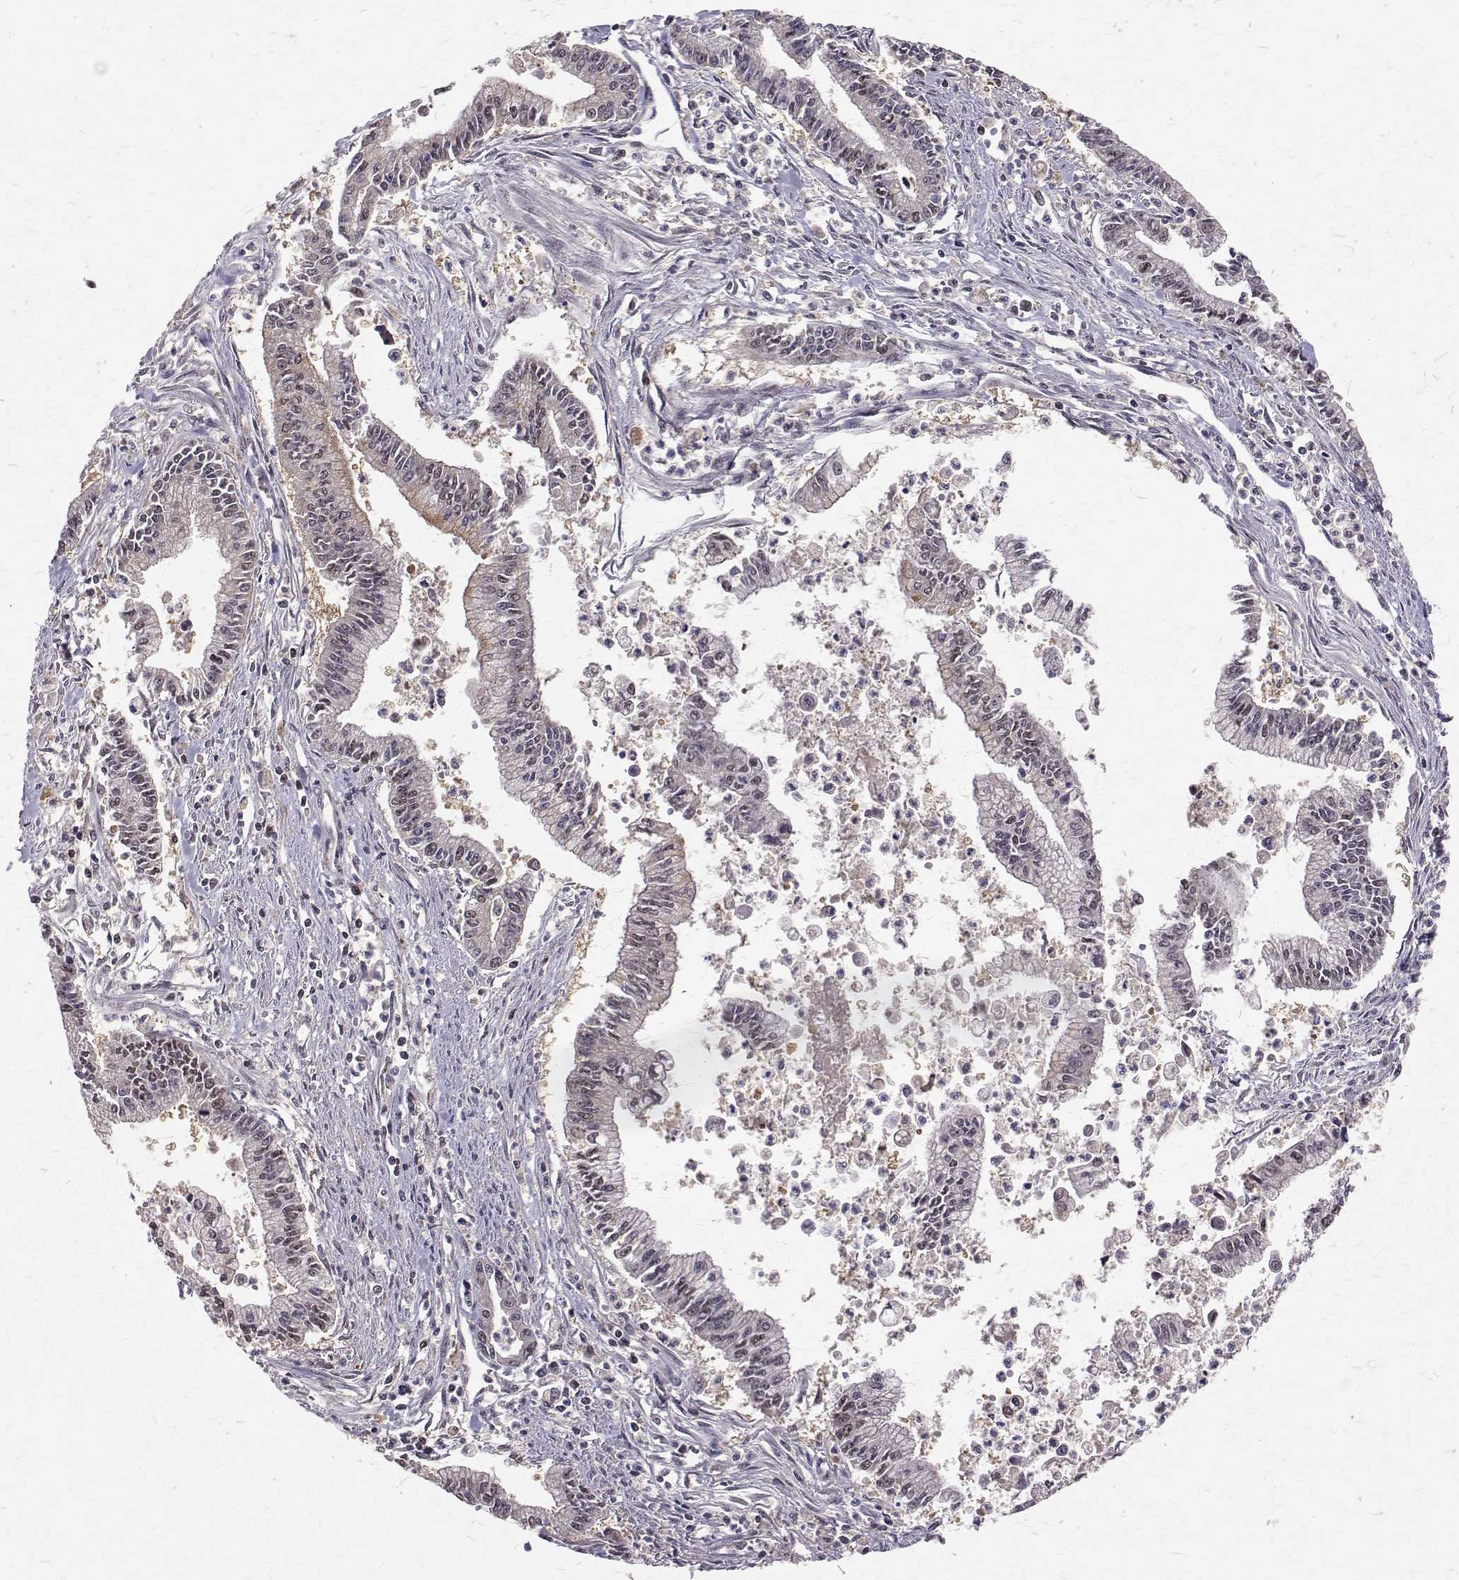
{"staining": {"intensity": "weak", "quantity": "<25%", "location": "nuclear"}, "tissue": "pancreatic cancer", "cell_type": "Tumor cells", "image_type": "cancer", "snomed": [{"axis": "morphology", "description": "Adenocarcinoma, NOS"}, {"axis": "topography", "description": "Pancreas"}], "caption": "Immunohistochemistry (IHC) of pancreatic cancer displays no staining in tumor cells. (Stains: DAB (3,3'-diaminobenzidine) IHC with hematoxylin counter stain, Microscopy: brightfield microscopy at high magnification).", "gene": "NIF3L1", "patient": {"sex": "female", "age": 65}}